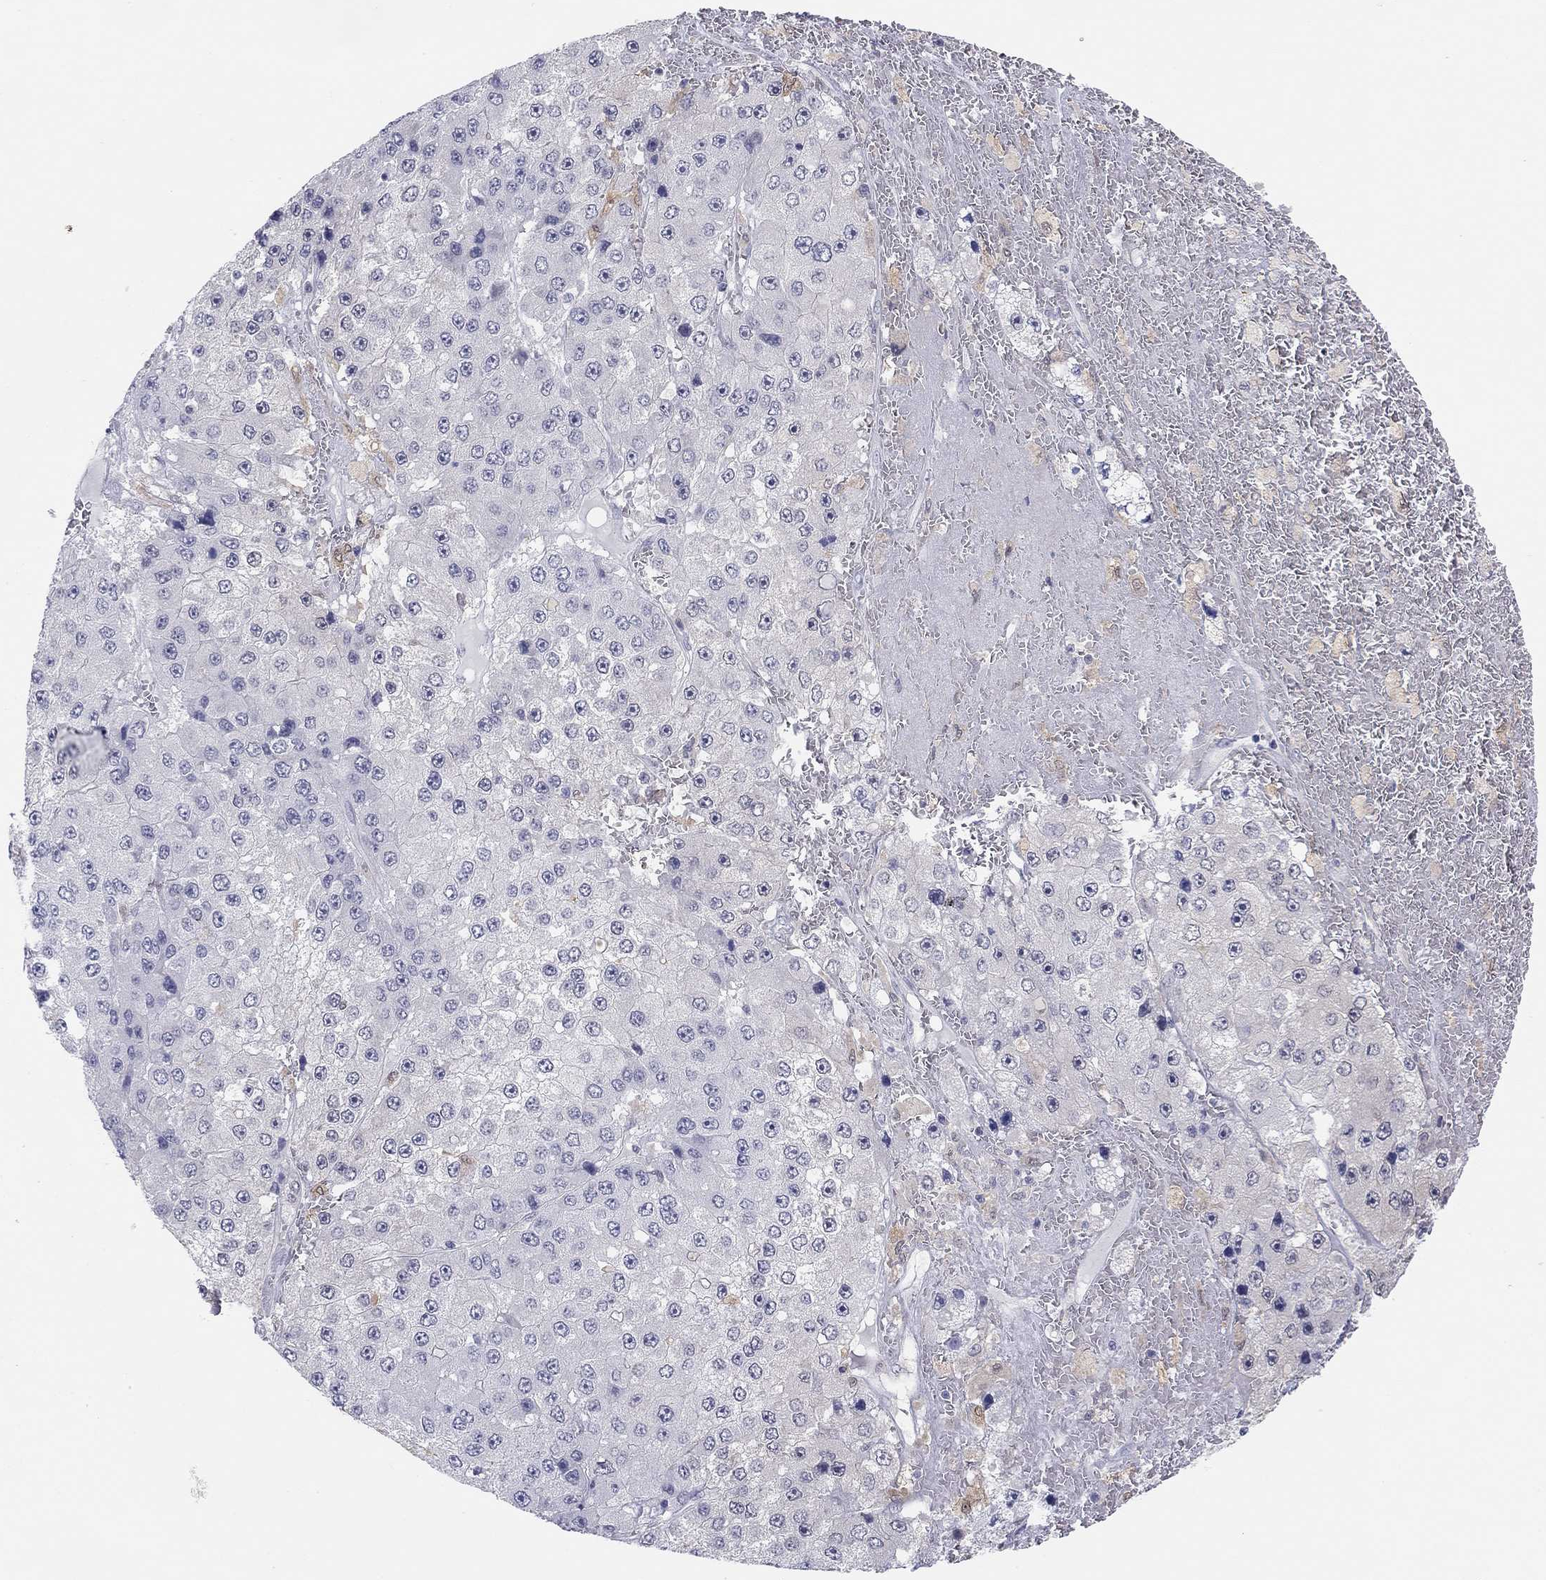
{"staining": {"intensity": "negative", "quantity": "none", "location": "none"}, "tissue": "liver cancer", "cell_type": "Tumor cells", "image_type": "cancer", "snomed": [{"axis": "morphology", "description": "Carcinoma, Hepatocellular, NOS"}, {"axis": "topography", "description": "Liver"}], "caption": "Liver cancer stained for a protein using IHC exhibits no staining tumor cells.", "gene": "PDXK", "patient": {"sex": "female", "age": 73}}